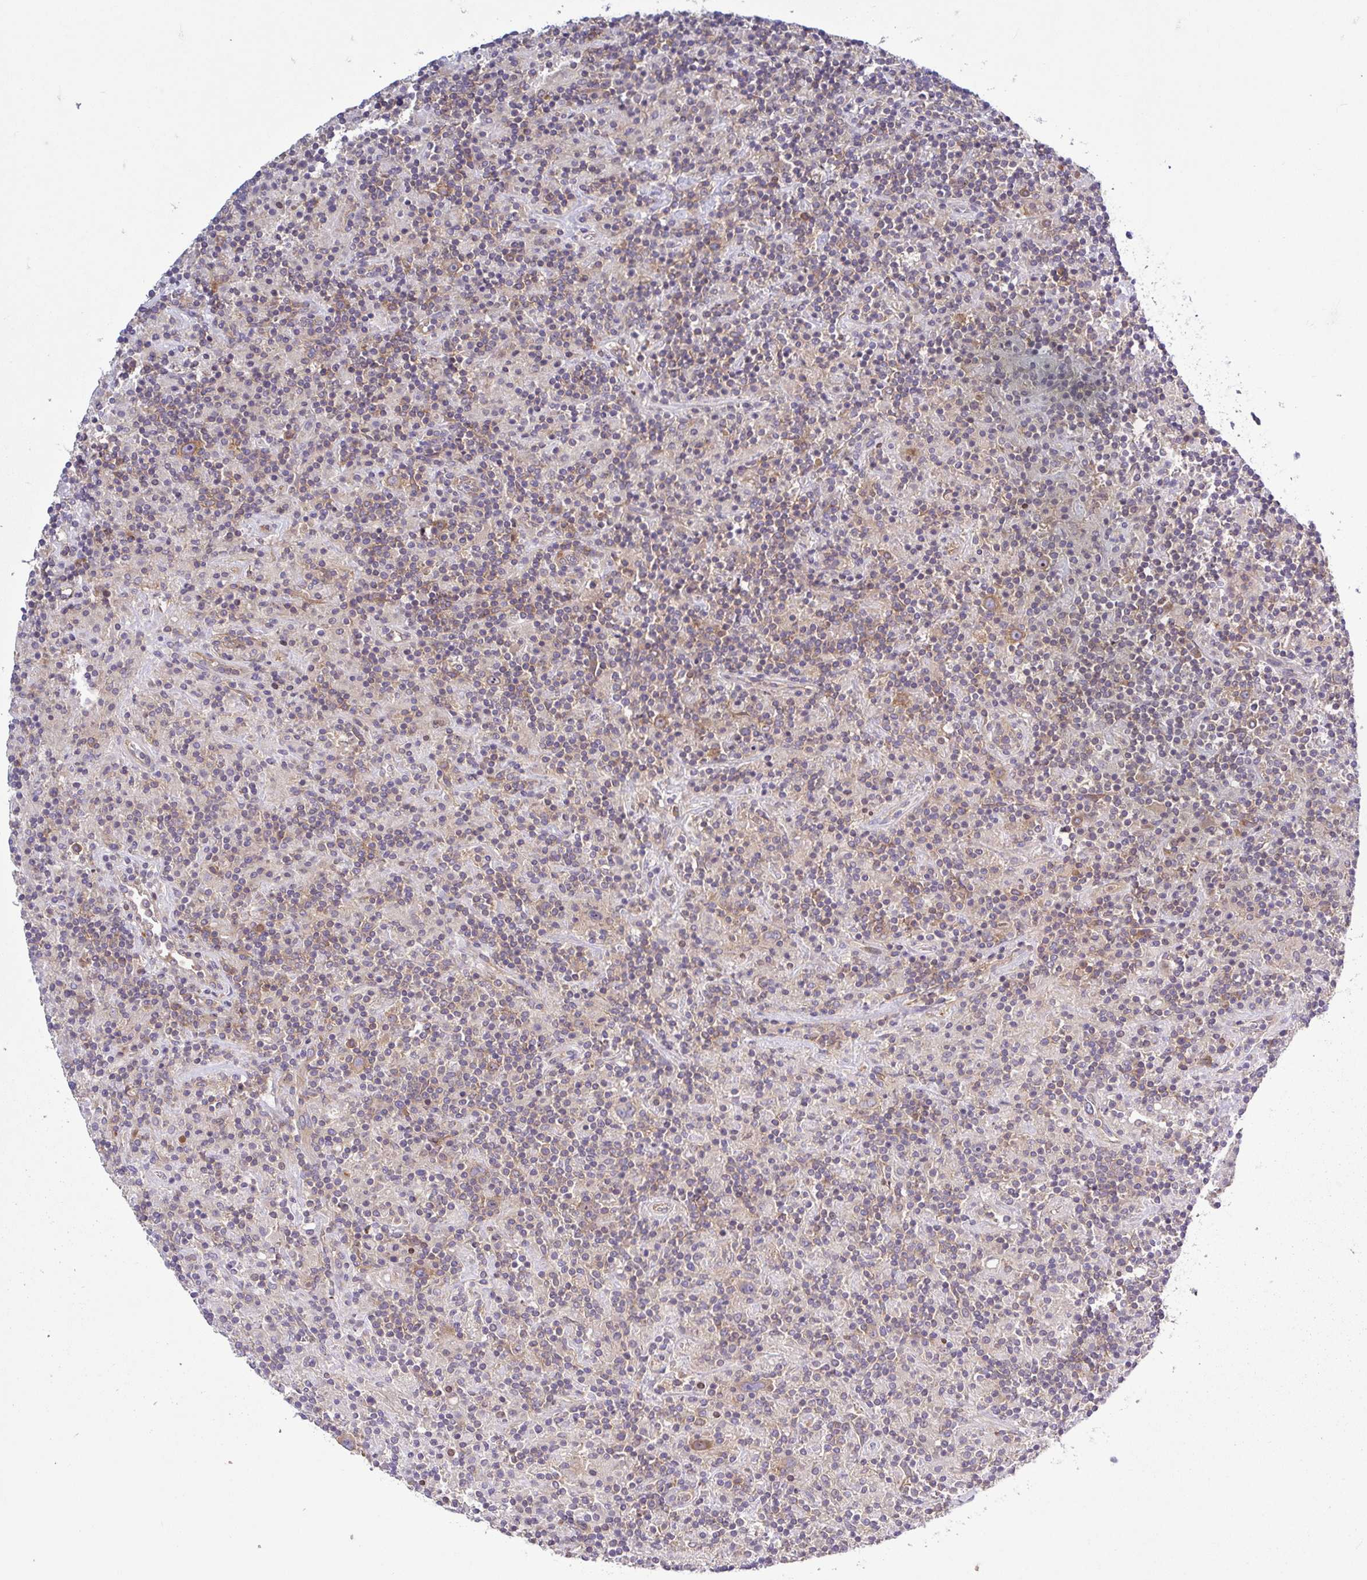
{"staining": {"intensity": "moderate", "quantity": ">75%", "location": "cytoplasmic/membranous"}, "tissue": "lymphoma", "cell_type": "Tumor cells", "image_type": "cancer", "snomed": [{"axis": "morphology", "description": "Hodgkin's disease, NOS"}, {"axis": "topography", "description": "Lymph node"}], "caption": "Human lymphoma stained for a protein (brown) demonstrates moderate cytoplasmic/membranous positive staining in approximately >75% of tumor cells.", "gene": "LARS1", "patient": {"sex": "male", "age": 70}}